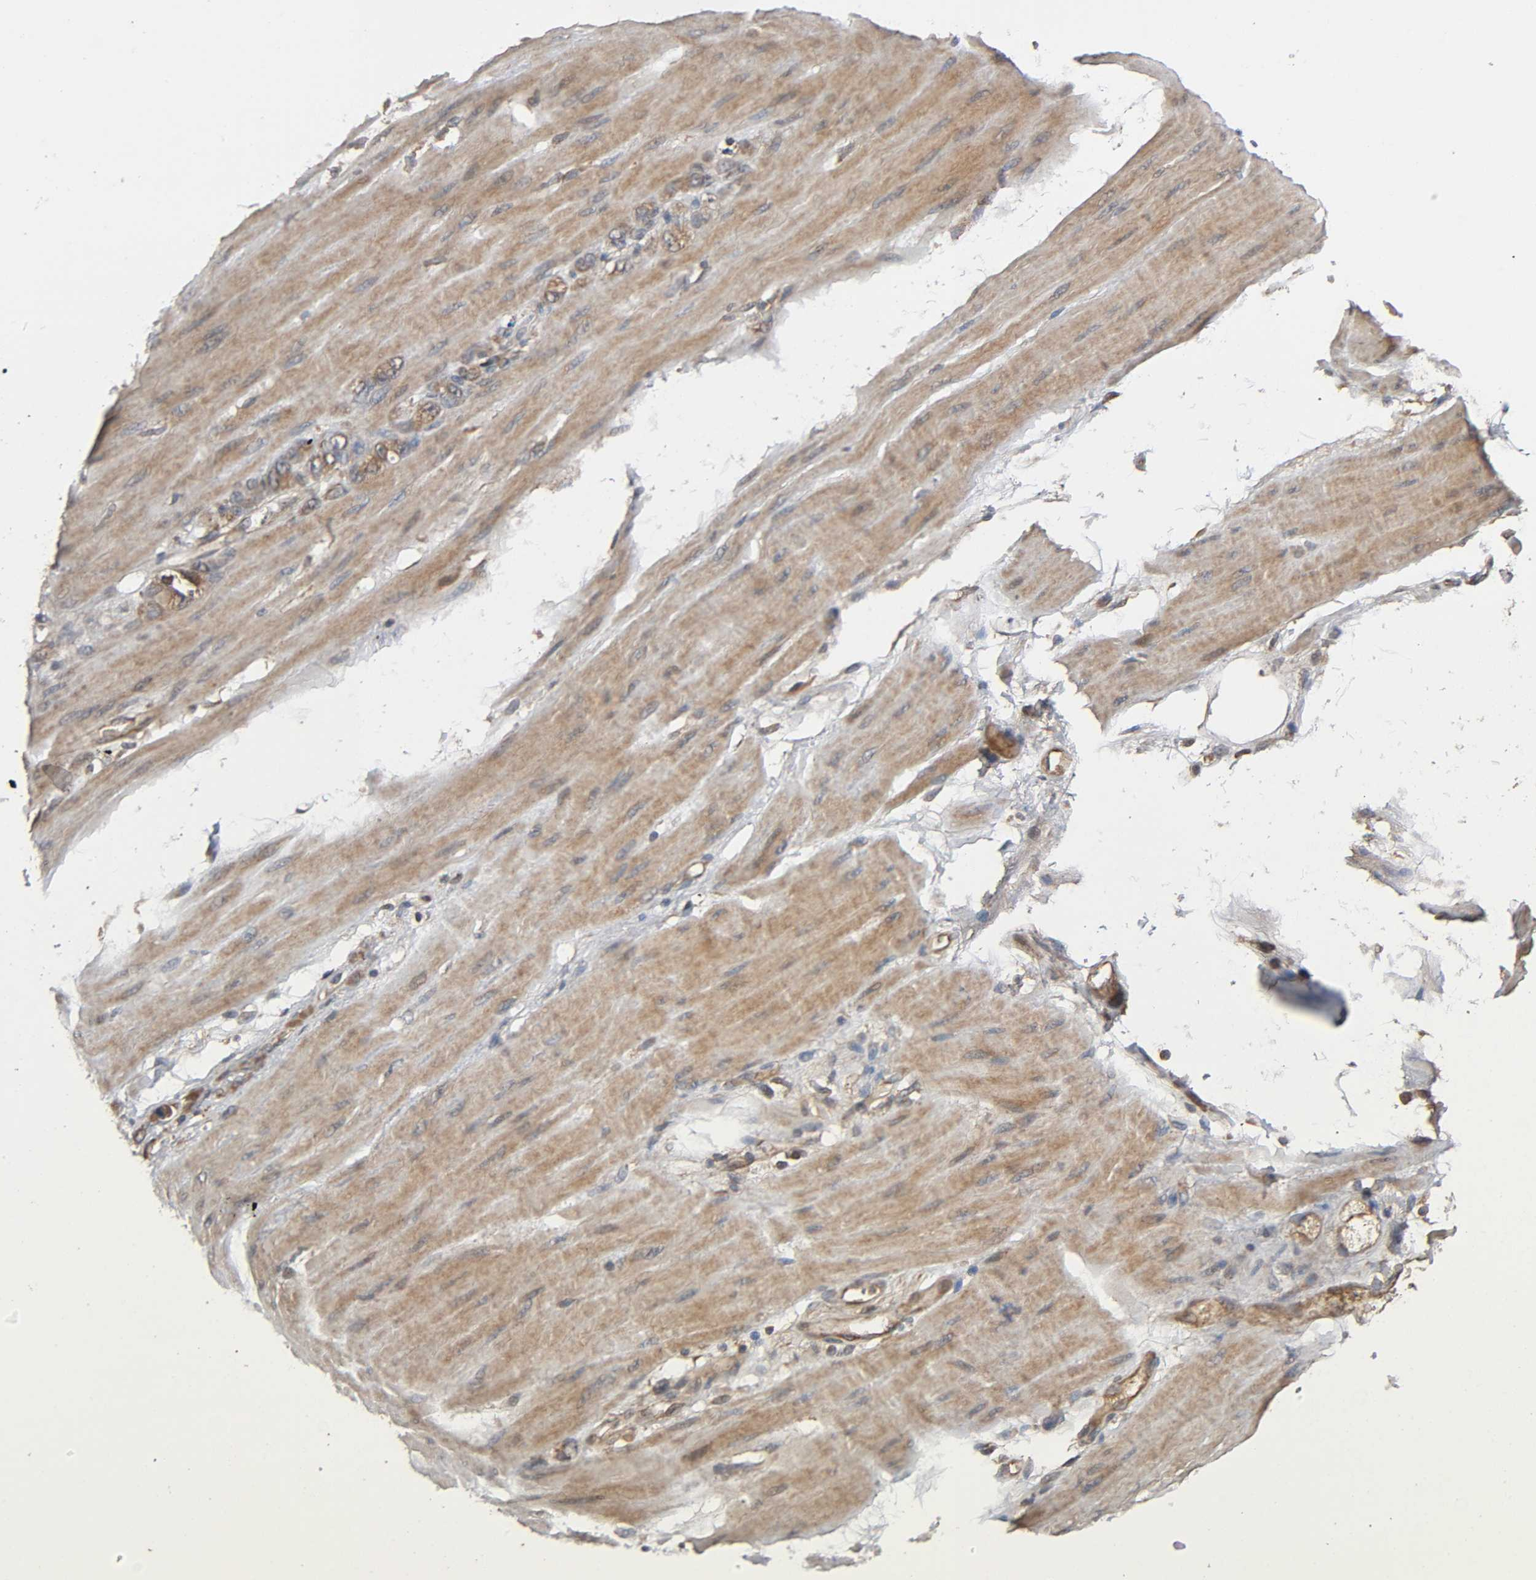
{"staining": {"intensity": "moderate", "quantity": ">75%", "location": "cytoplasmic/membranous"}, "tissue": "stomach cancer", "cell_type": "Tumor cells", "image_type": "cancer", "snomed": [{"axis": "morphology", "description": "Adenocarcinoma, NOS"}, {"axis": "topography", "description": "Stomach"}], "caption": "Brown immunohistochemical staining in adenocarcinoma (stomach) demonstrates moderate cytoplasmic/membranous positivity in approximately >75% of tumor cells.", "gene": "MAP3K8", "patient": {"sex": "male", "age": 82}}